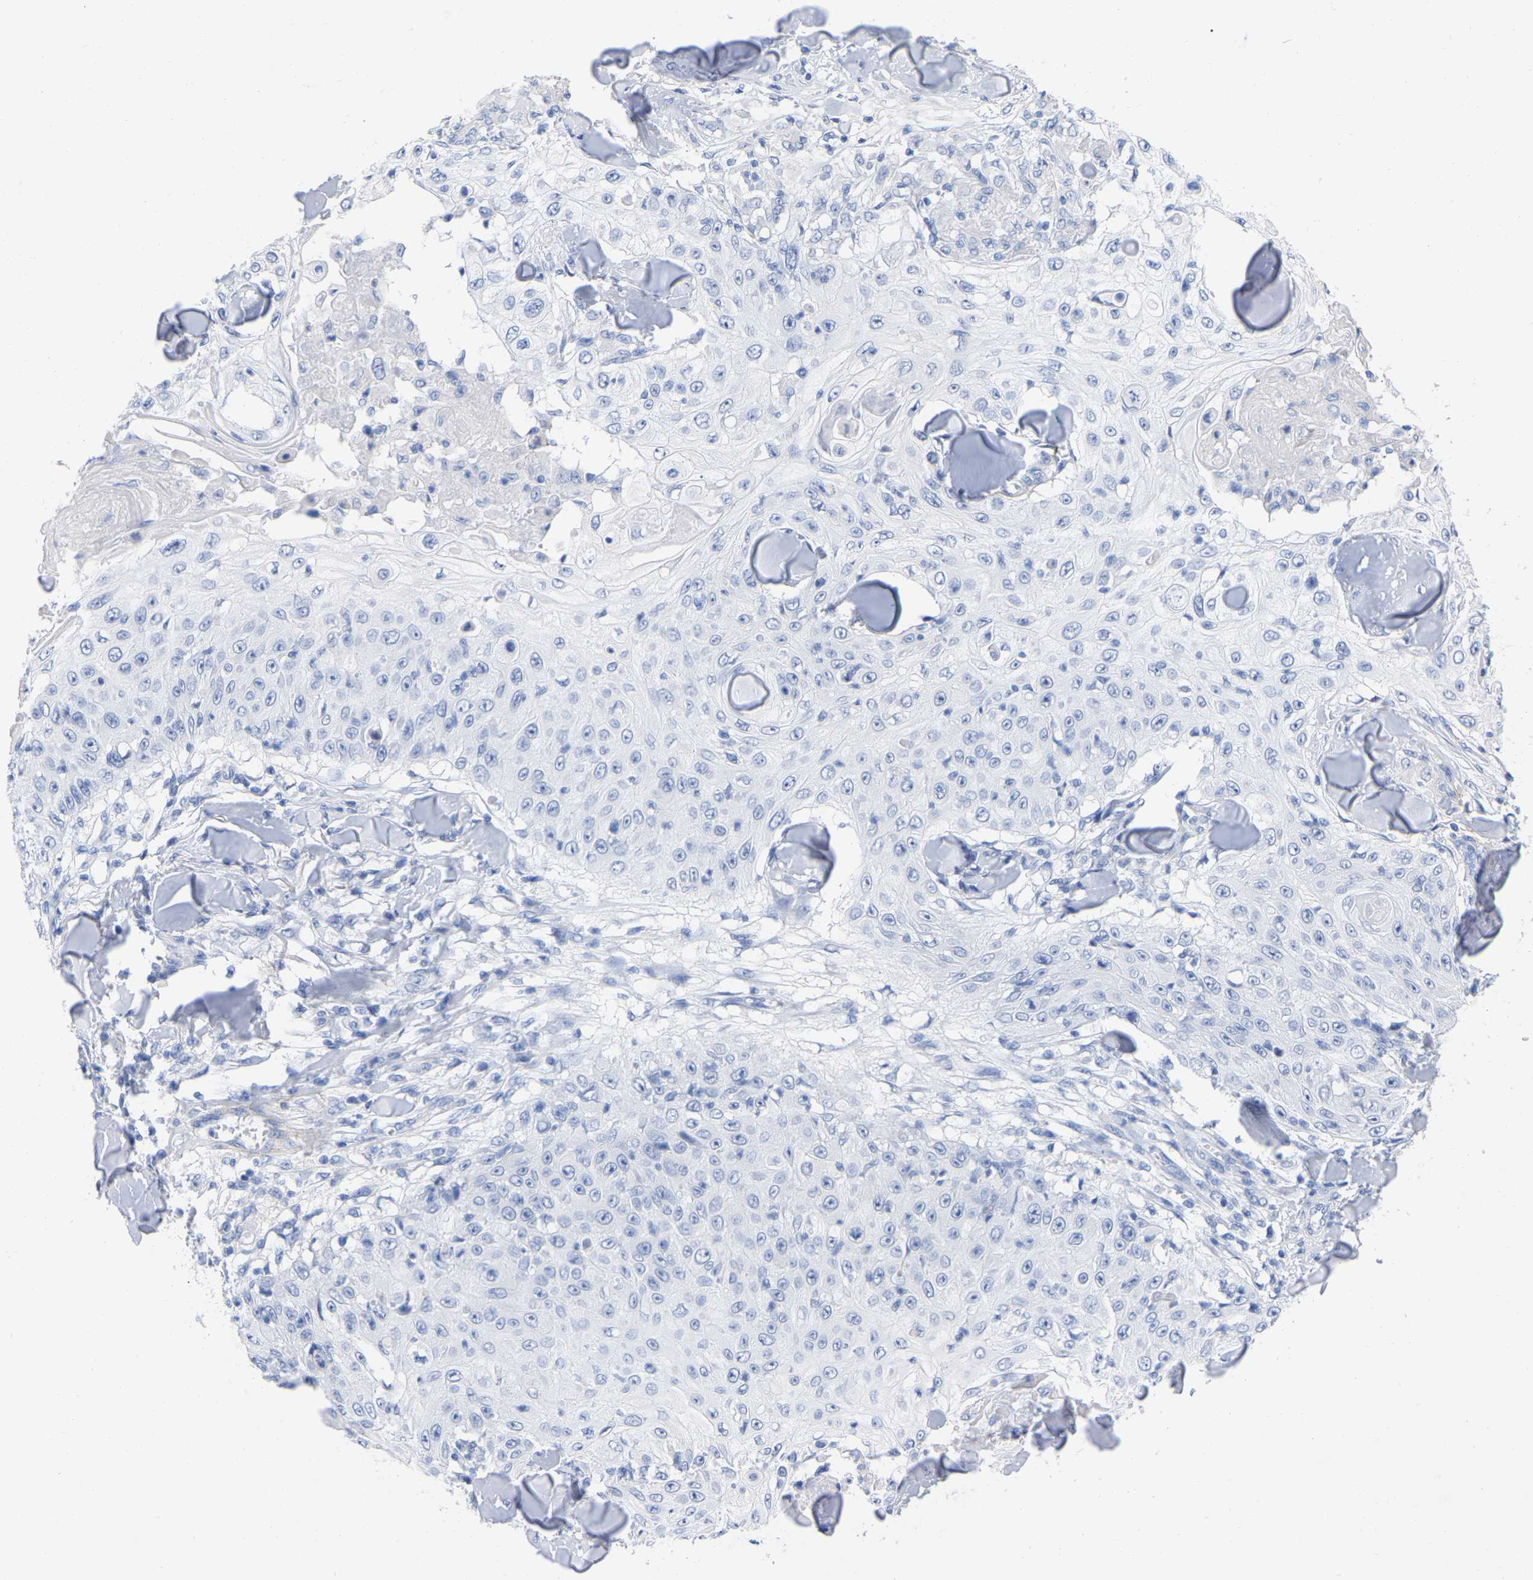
{"staining": {"intensity": "negative", "quantity": "none", "location": "none"}, "tissue": "skin cancer", "cell_type": "Tumor cells", "image_type": "cancer", "snomed": [{"axis": "morphology", "description": "Squamous cell carcinoma, NOS"}, {"axis": "topography", "description": "Skin"}], "caption": "Tumor cells are negative for brown protein staining in skin squamous cell carcinoma. (Stains: DAB IHC with hematoxylin counter stain, Microscopy: brightfield microscopy at high magnification).", "gene": "HAPLN1", "patient": {"sex": "male", "age": 86}}